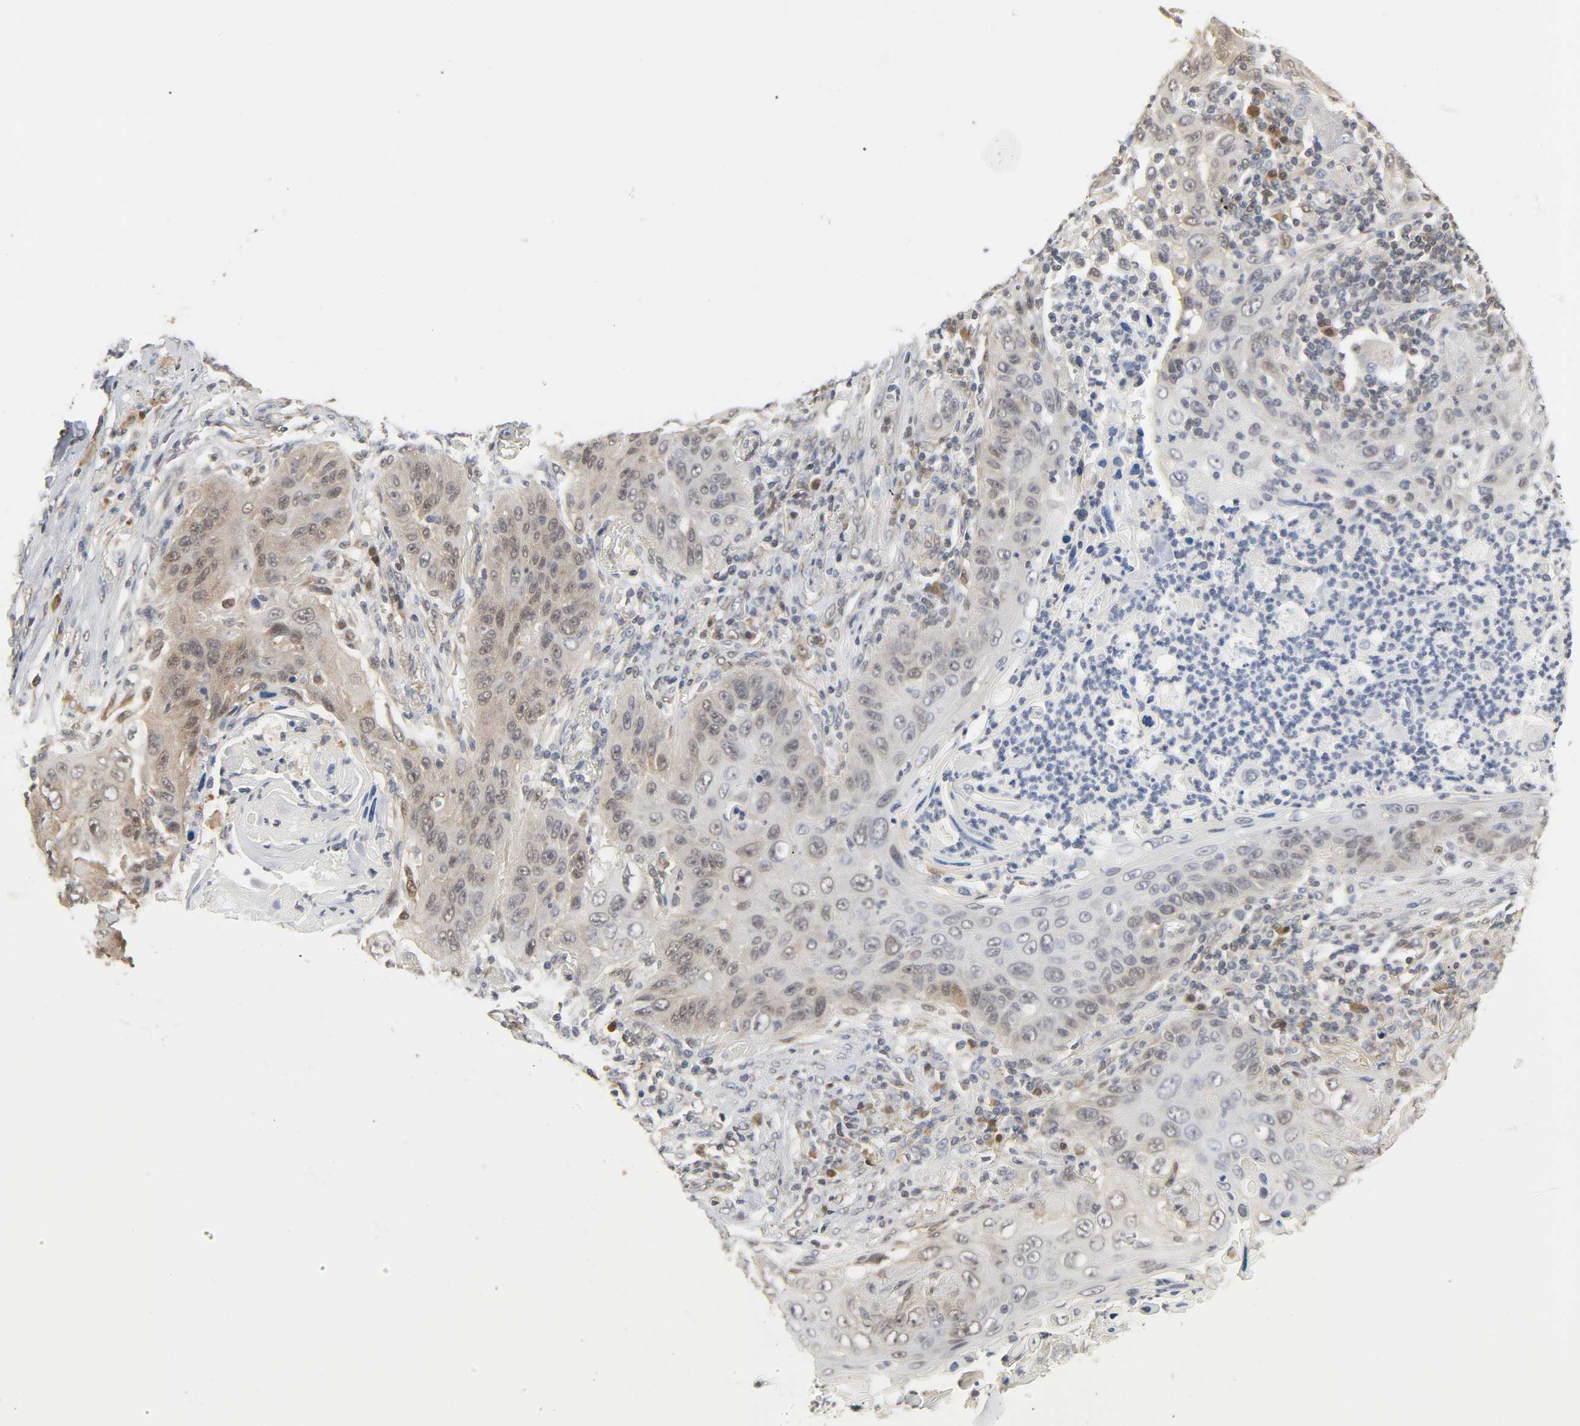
{"staining": {"intensity": "weak", "quantity": ">75%", "location": "cytoplasmic/membranous,nuclear"}, "tissue": "lung cancer", "cell_type": "Tumor cells", "image_type": "cancer", "snomed": [{"axis": "morphology", "description": "Squamous cell carcinoma, NOS"}, {"axis": "topography", "description": "Lung"}], "caption": "An immunohistochemistry histopathology image of tumor tissue is shown. Protein staining in brown shows weak cytoplasmic/membranous and nuclear positivity in lung cancer (squamous cell carcinoma) within tumor cells. The protein is stained brown, and the nuclei are stained in blue (DAB IHC with brightfield microscopy, high magnification).", "gene": "MIF", "patient": {"sex": "female", "age": 67}}